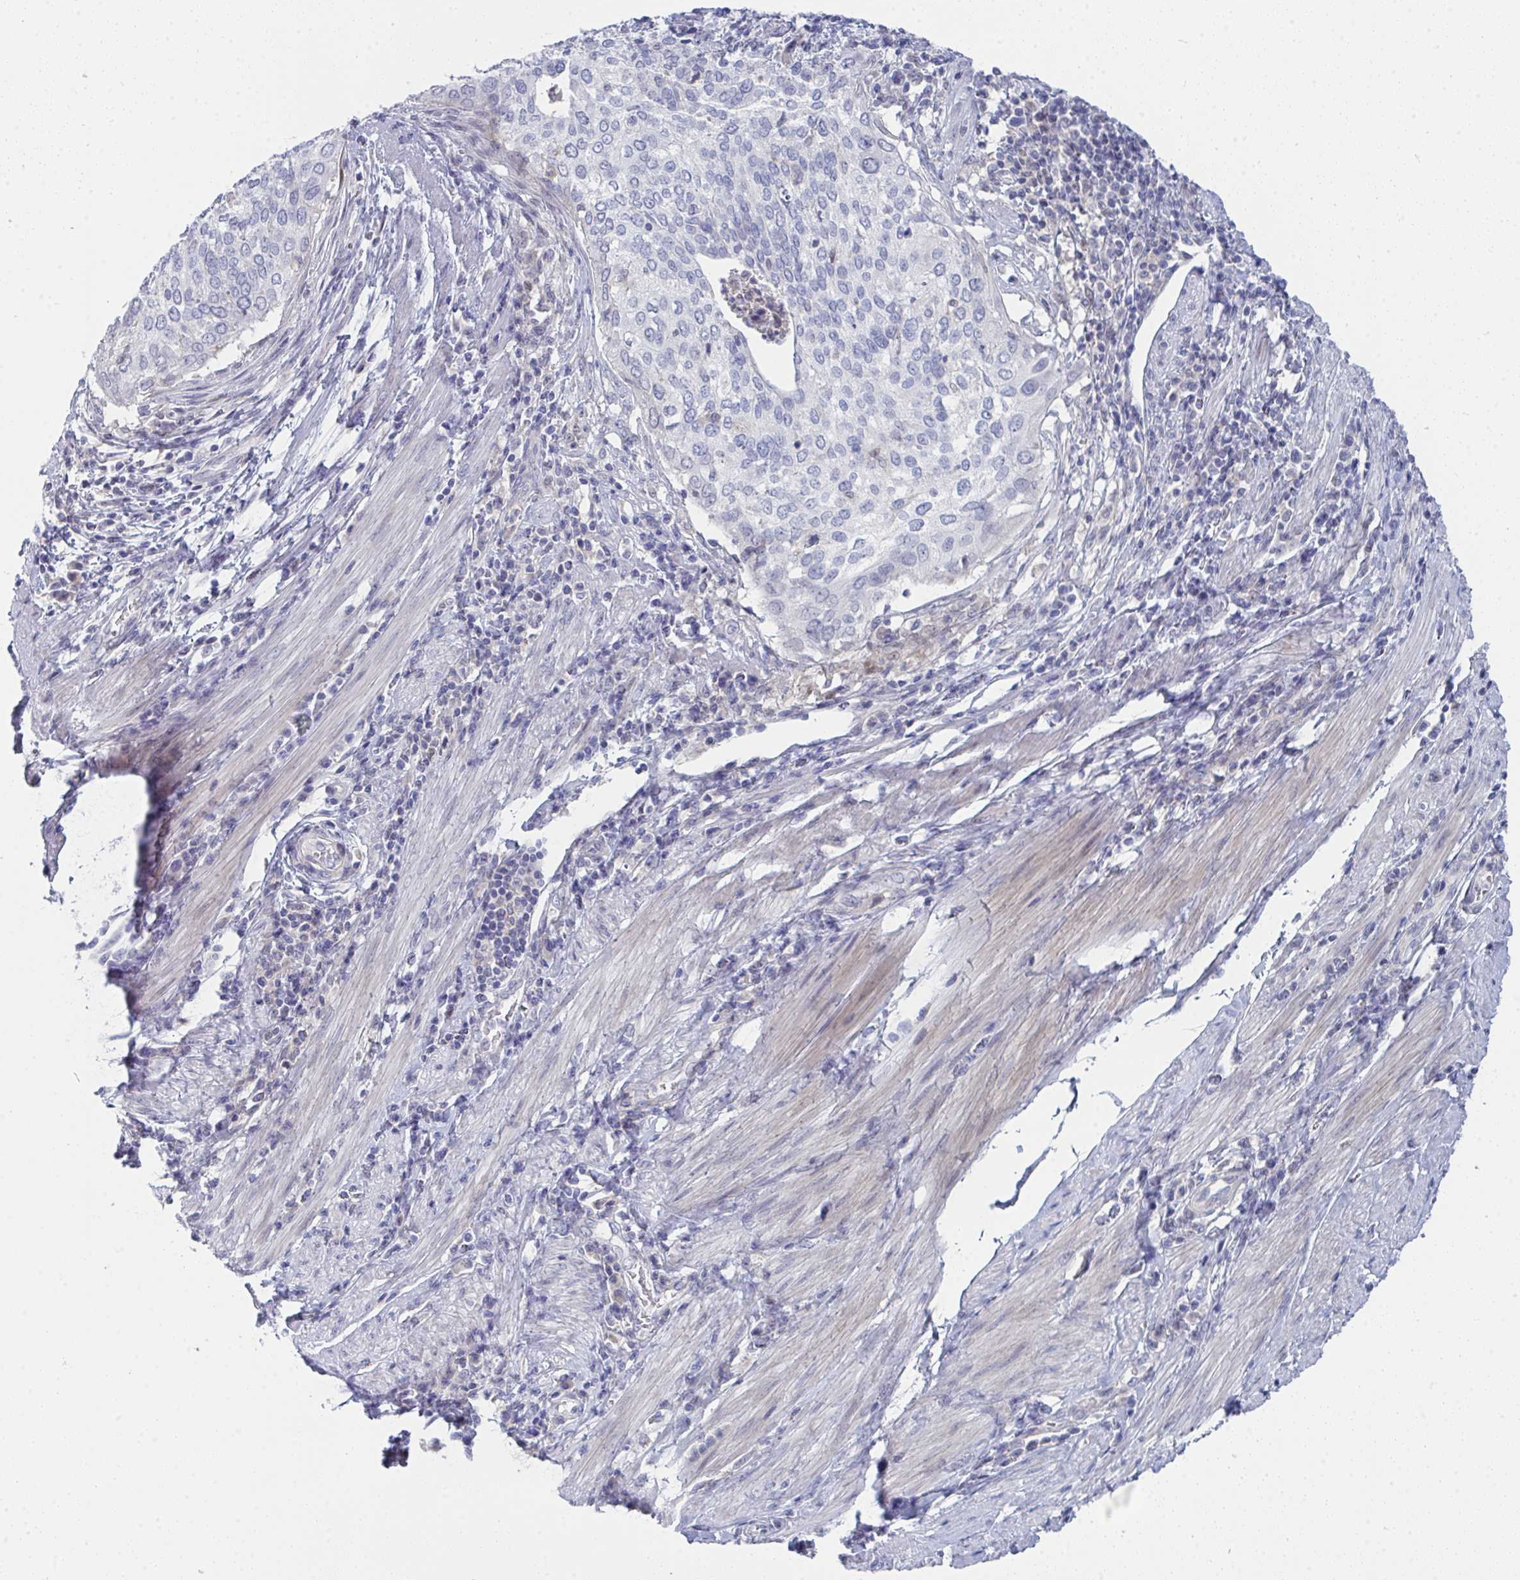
{"staining": {"intensity": "negative", "quantity": "none", "location": "none"}, "tissue": "cervical cancer", "cell_type": "Tumor cells", "image_type": "cancer", "snomed": [{"axis": "morphology", "description": "Squamous cell carcinoma, NOS"}, {"axis": "topography", "description": "Cervix"}], "caption": "This is an immunohistochemistry micrograph of human cervical cancer (squamous cell carcinoma). There is no staining in tumor cells.", "gene": "VWDE", "patient": {"sex": "female", "age": 38}}